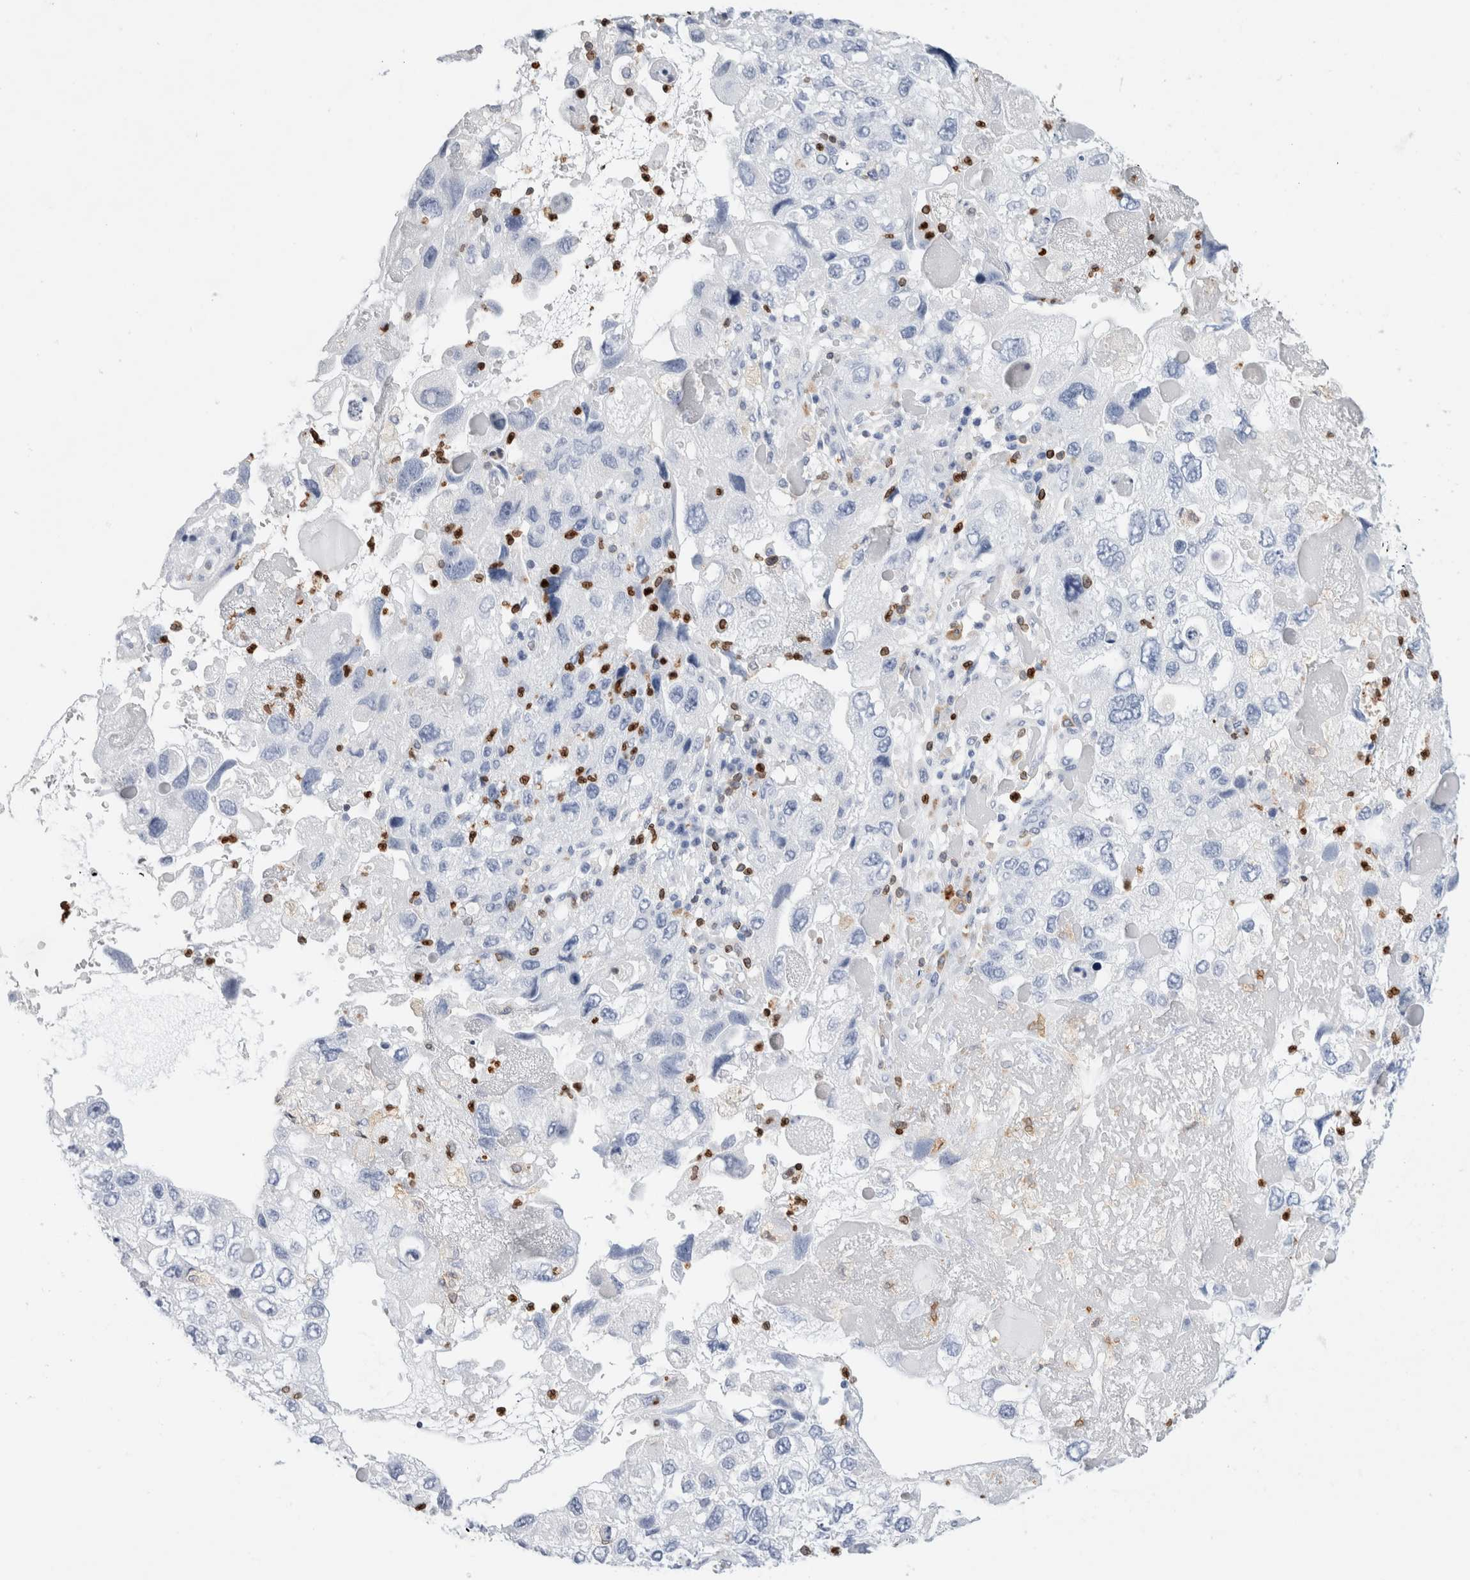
{"staining": {"intensity": "negative", "quantity": "none", "location": "none"}, "tissue": "endometrial cancer", "cell_type": "Tumor cells", "image_type": "cancer", "snomed": [{"axis": "morphology", "description": "Adenocarcinoma, NOS"}, {"axis": "topography", "description": "Endometrium"}], "caption": "The photomicrograph exhibits no significant staining in tumor cells of endometrial cancer (adenocarcinoma).", "gene": "ALOX5AP", "patient": {"sex": "female", "age": 49}}